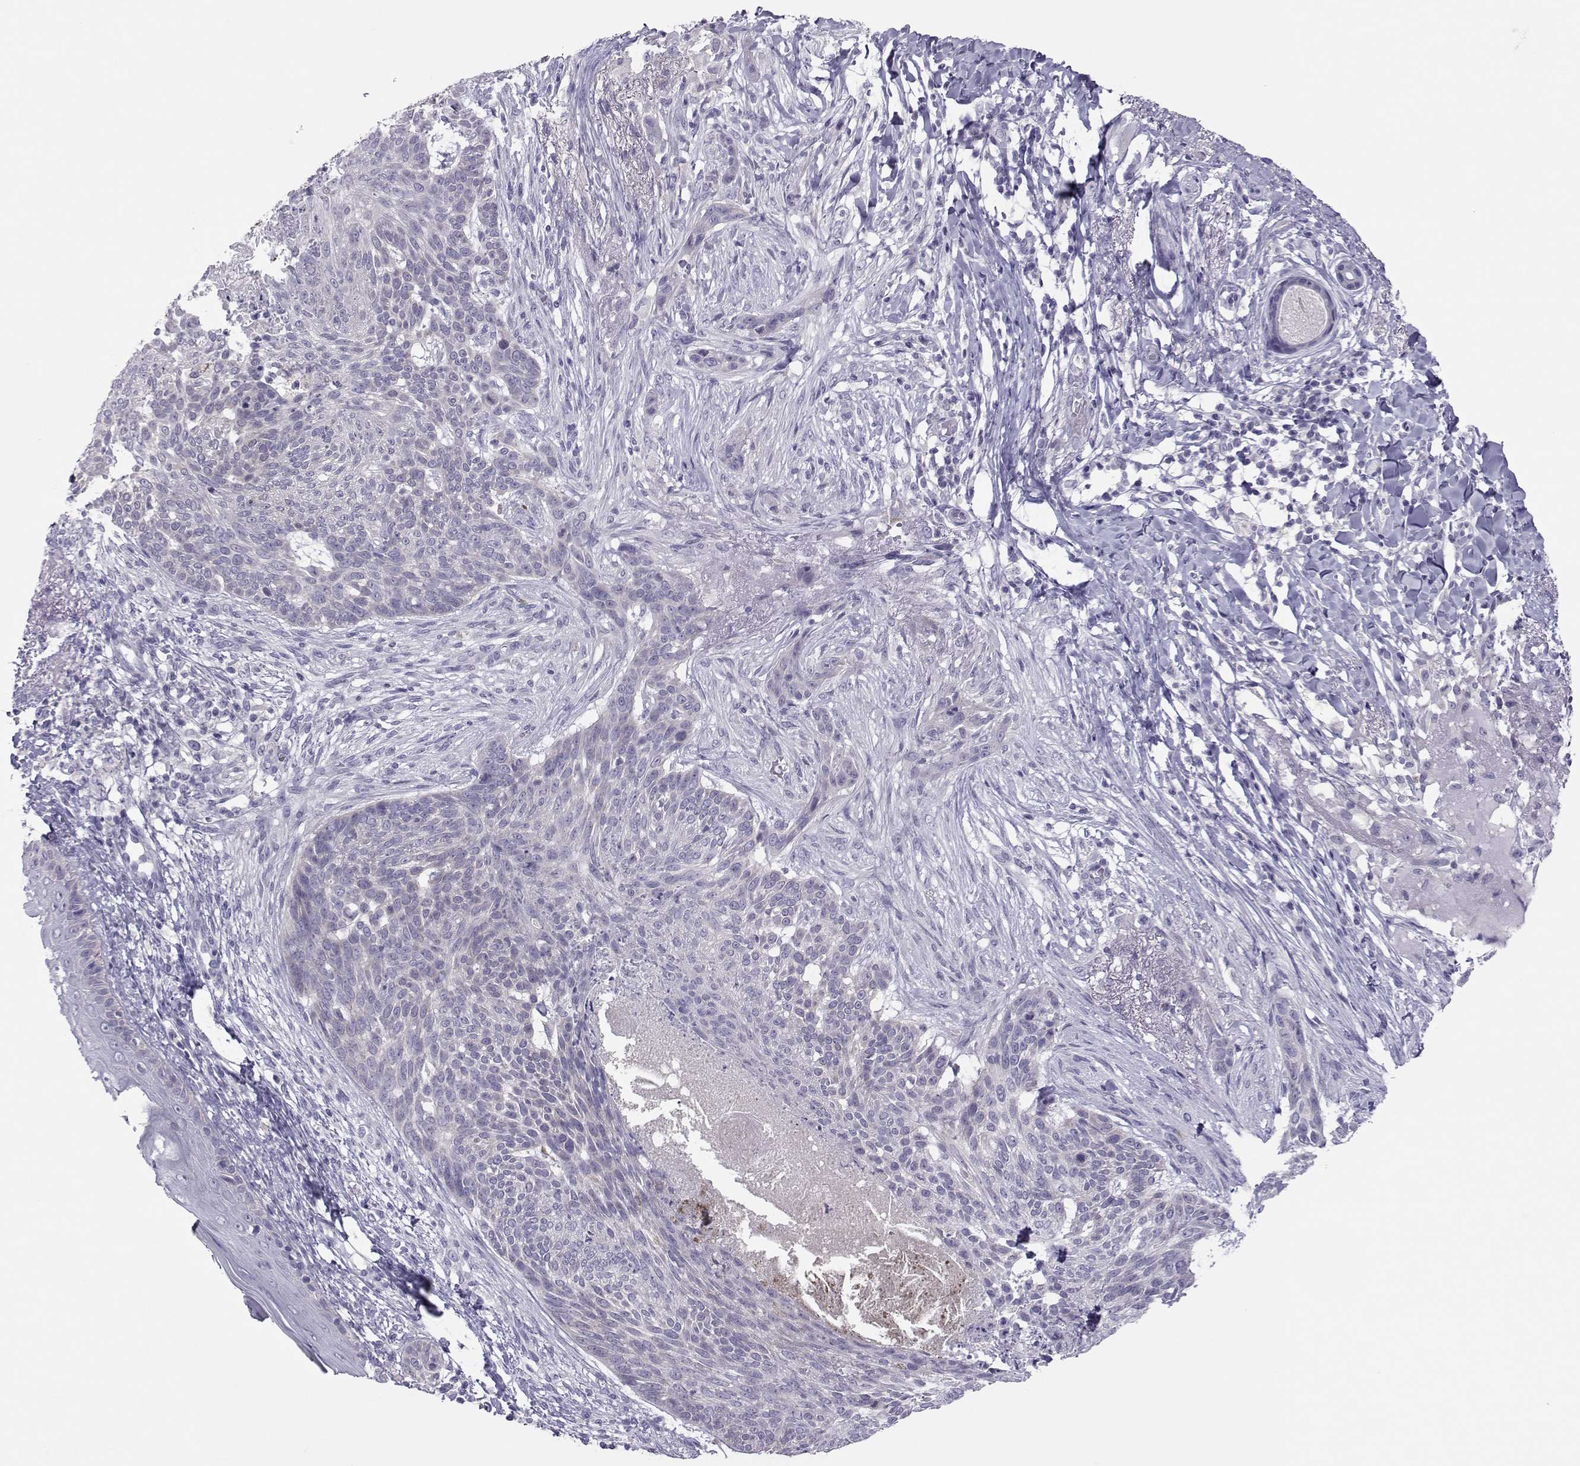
{"staining": {"intensity": "negative", "quantity": "none", "location": "none"}, "tissue": "skin cancer", "cell_type": "Tumor cells", "image_type": "cancer", "snomed": [{"axis": "morphology", "description": "Normal tissue, NOS"}, {"axis": "morphology", "description": "Basal cell carcinoma"}, {"axis": "topography", "description": "Skin"}], "caption": "Skin basal cell carcinoma was stained to show a protein in brown. There is no significant positivity in tumor cells.", "gene": "TRPM7", "patient": {"sex": "male", "age": 84}}